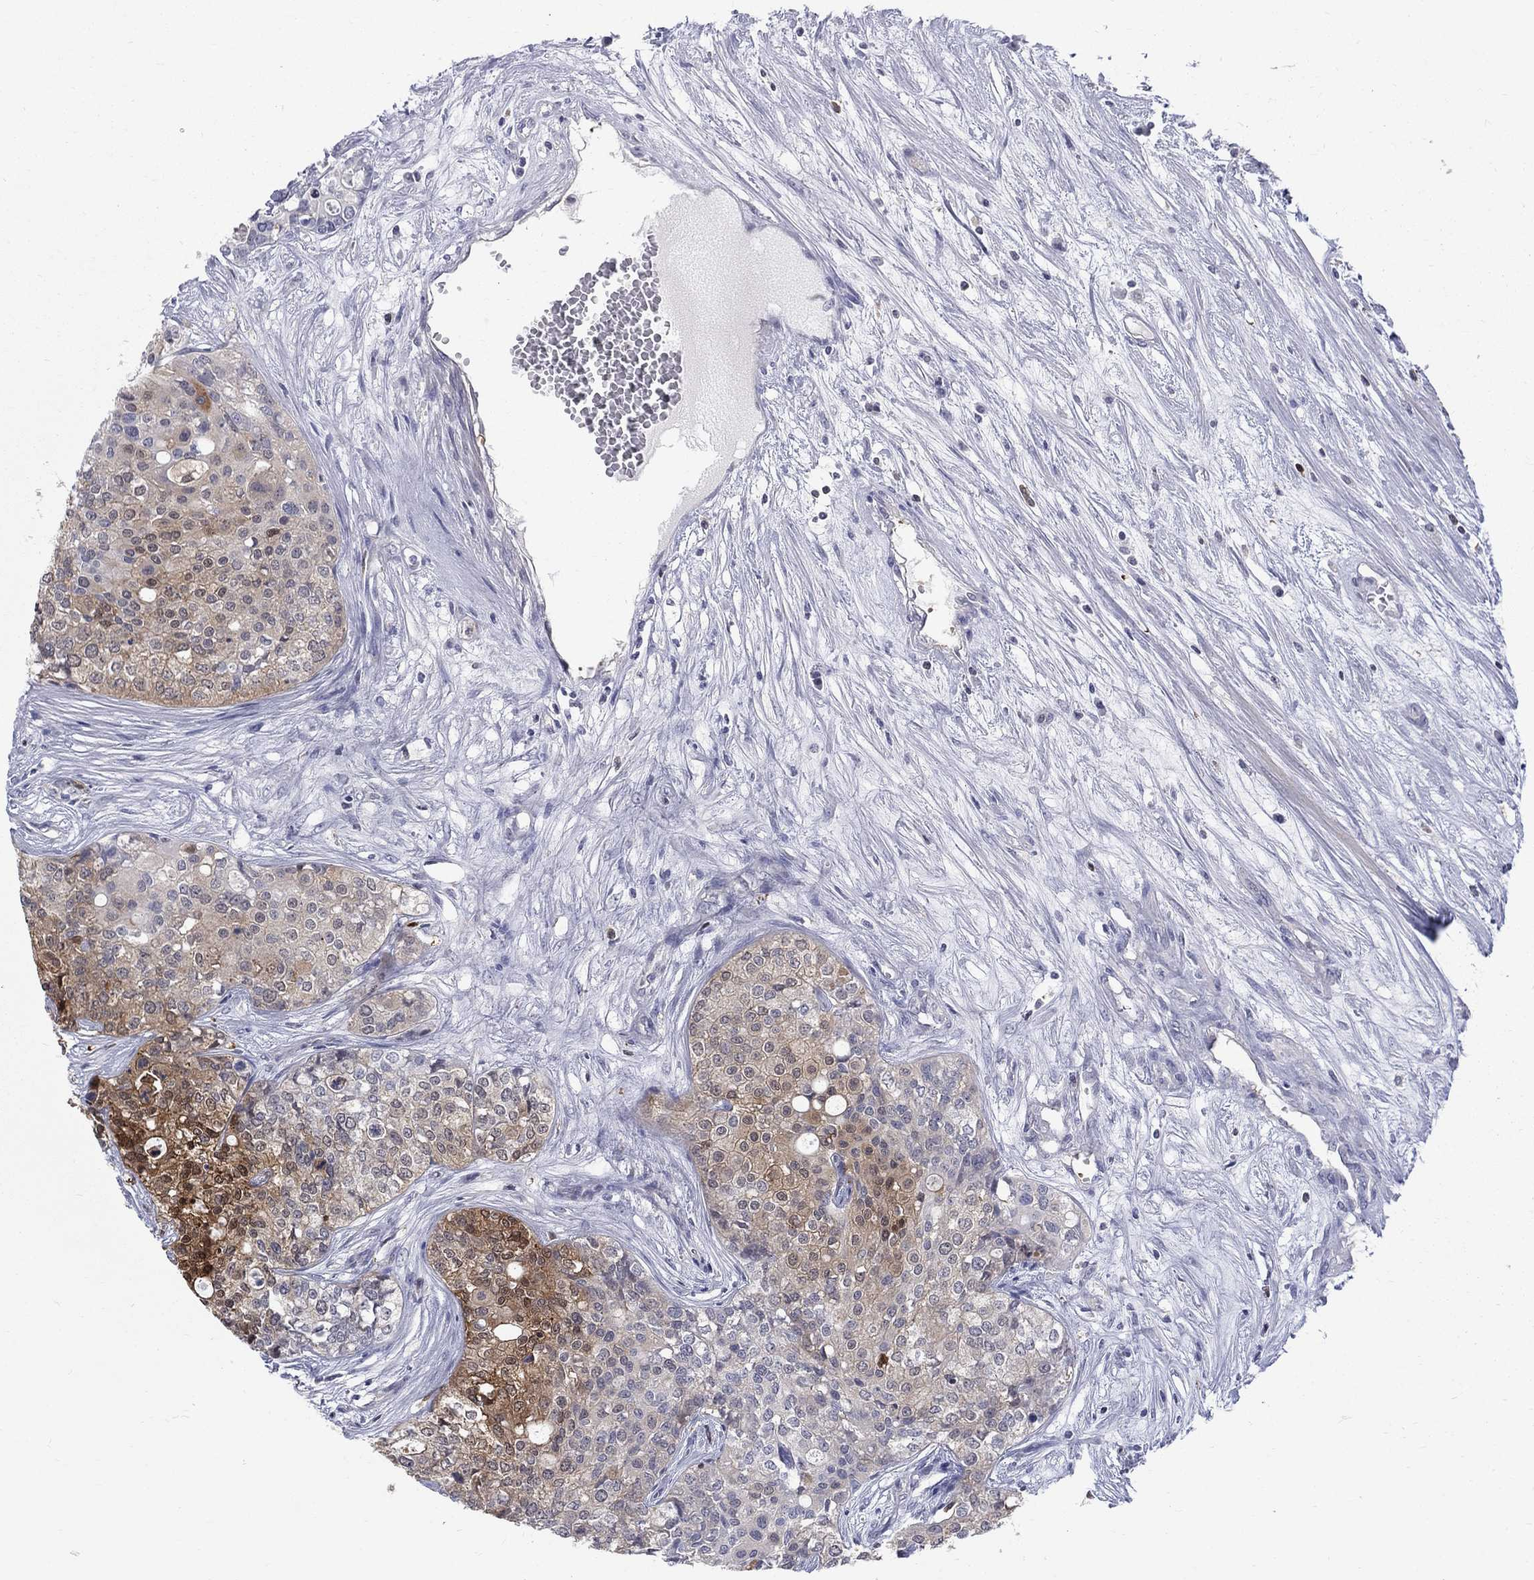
{"staining": {"intensity": "moderate", "quantity": "25%-75%", "location": "cytoplasmic/membranous"}, "tissue": "carcinoid", "cell_type": "Tumor cells", "image_type": "cancer", "snomed": [{"axis": "morphology", "description": "Carcinoid, malignant, NOS"}, {"axis": "topography", "description": "Colon"}], "caption": "Protein analysis of malignant carcinoid tissue reveals moderate cytoplasmic/membranous positivity in approximately 25%-75% of tumor cells.", "gene": "HKDC1", "patient": {"sex": "male", "age": 81}}